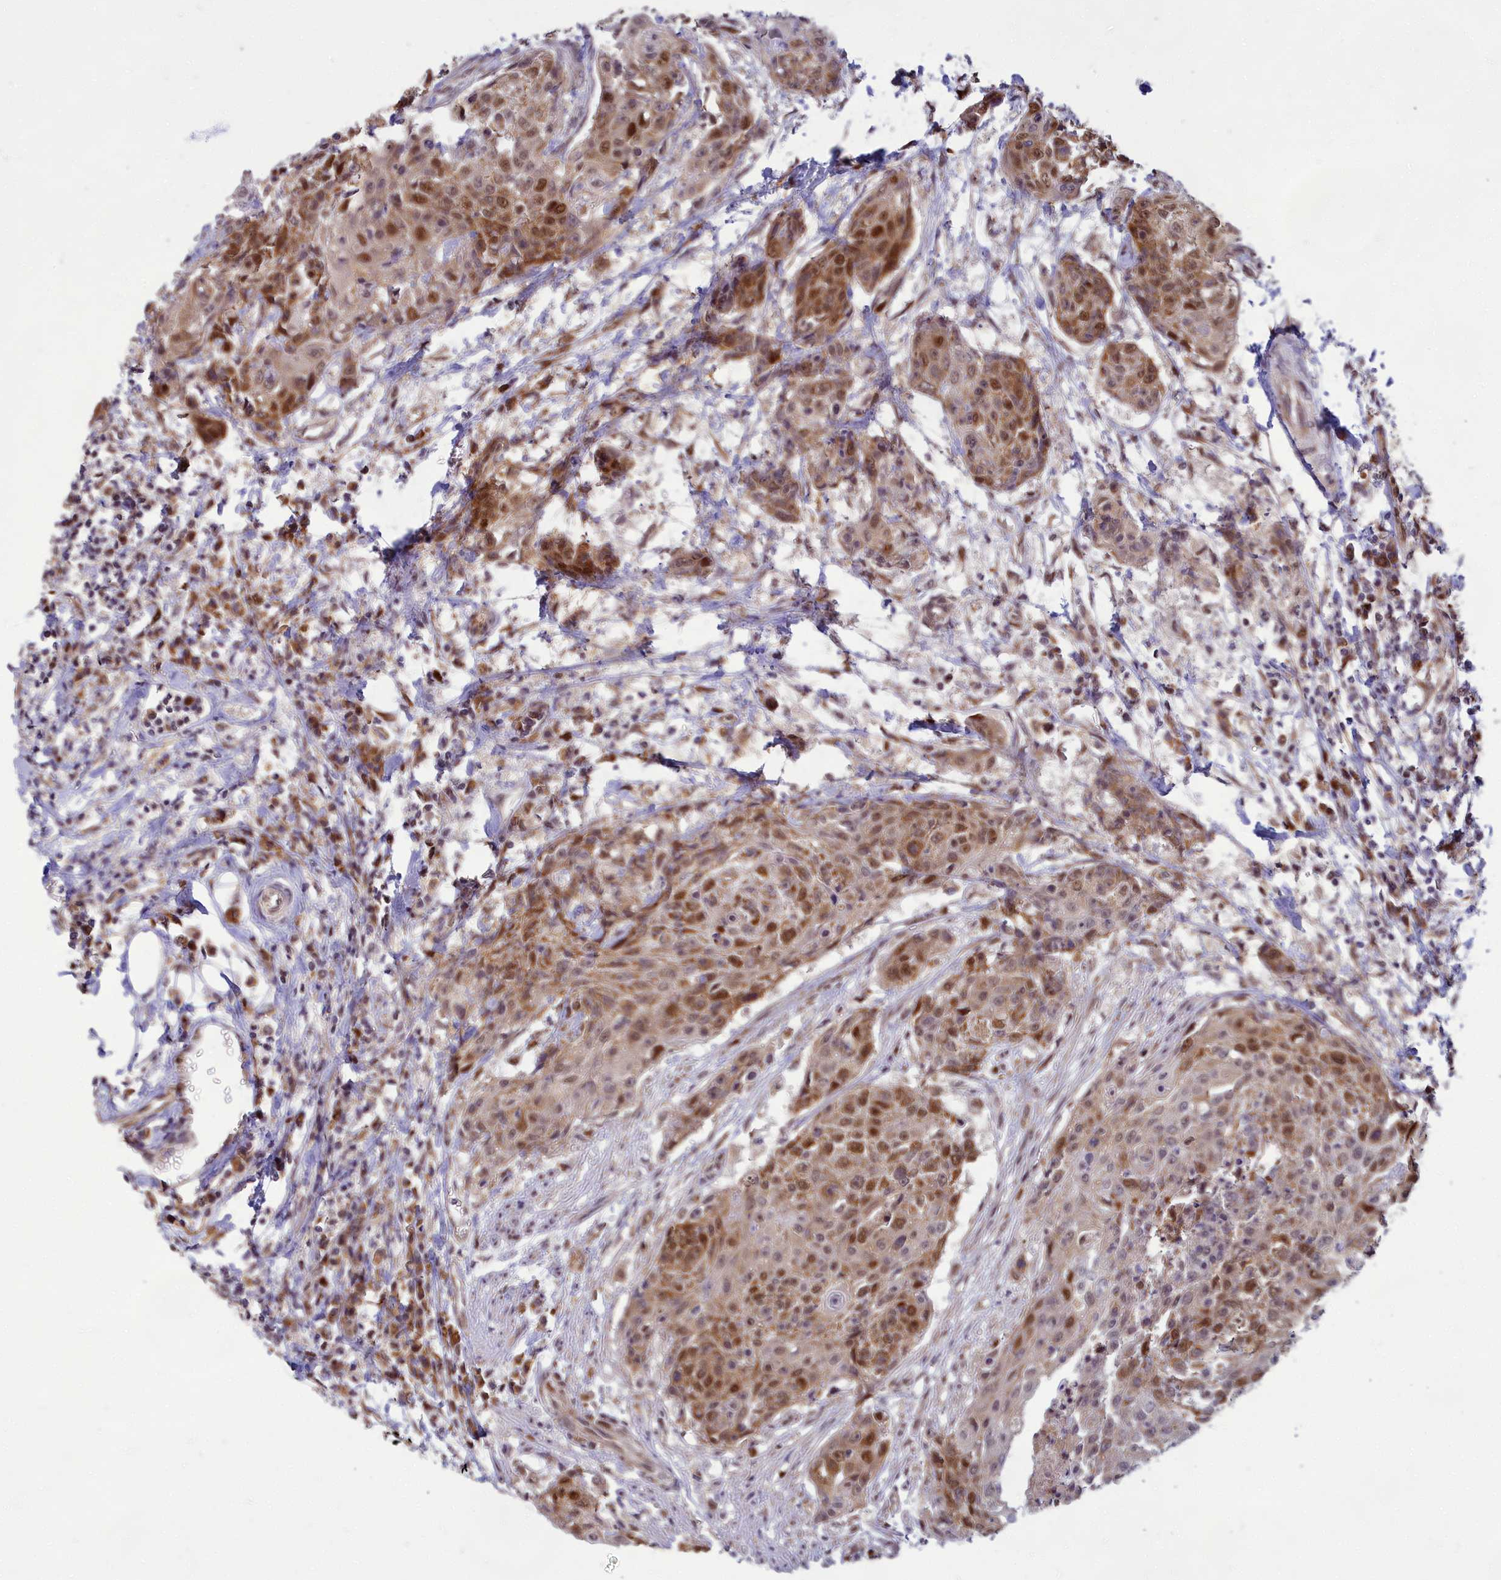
{"staining": {"intensity": "moderate", "quantity": ">75%", "location": "nuclear"}, "tissue": "urothelial cancer", "cell_type": "Tumor cells", "image_type": "cancer", "snomed": [{"axis": "morphology", "description": "Urothelial carcinoma, High grade"}, {"axis": "topography", "description": "Urinary bladder"}], "caption": "Tumor cells exhibit medium levels of moderate nuclear staining in about >75% of cells in human urothelial cancer.", "gene": "EARS2", "patient": {"sex": "female", "age": 63}}